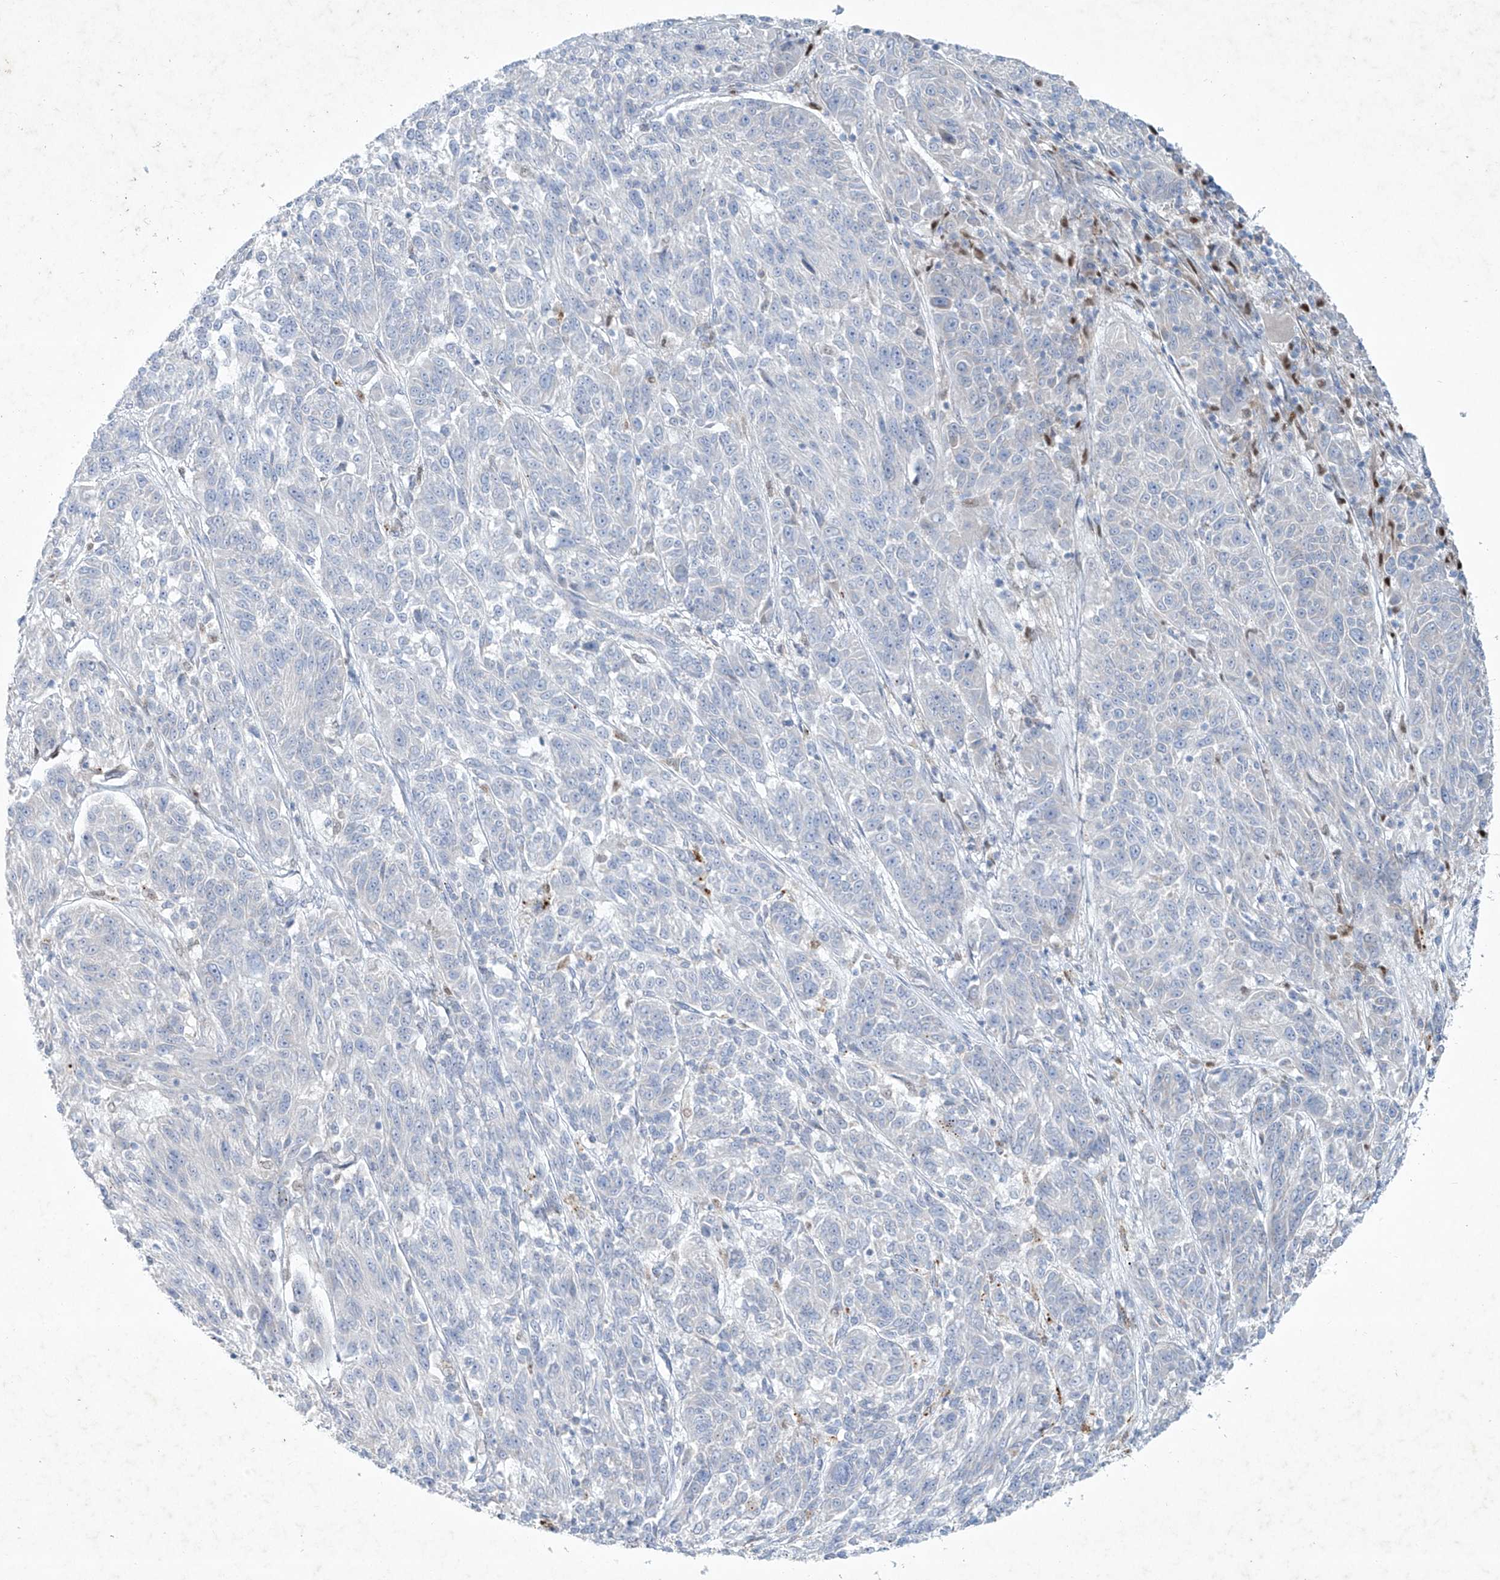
{"staining": {"intensity": "negative", "quantity": "none", "location": "none"}, "tissue": "melanoma", "cell_type": "Tumor cells", "image_type": "cancer", "snomed": [{"axis": "morphology", "description": "Malignant melanoma, NOS"}, {"axis": "topography", "description": "Skin"}], "caption": "Immunohistochemical staining of human melanoma exhibits no significant staining in tumor cells. The staining was performed using DAB to visualize the protein expression in brown, while the nuclei were stained in blue with hematoxylin (Magnification: 20x).", "gene": "TUBE1", "patient": {"sex": "male", "age": 53}}